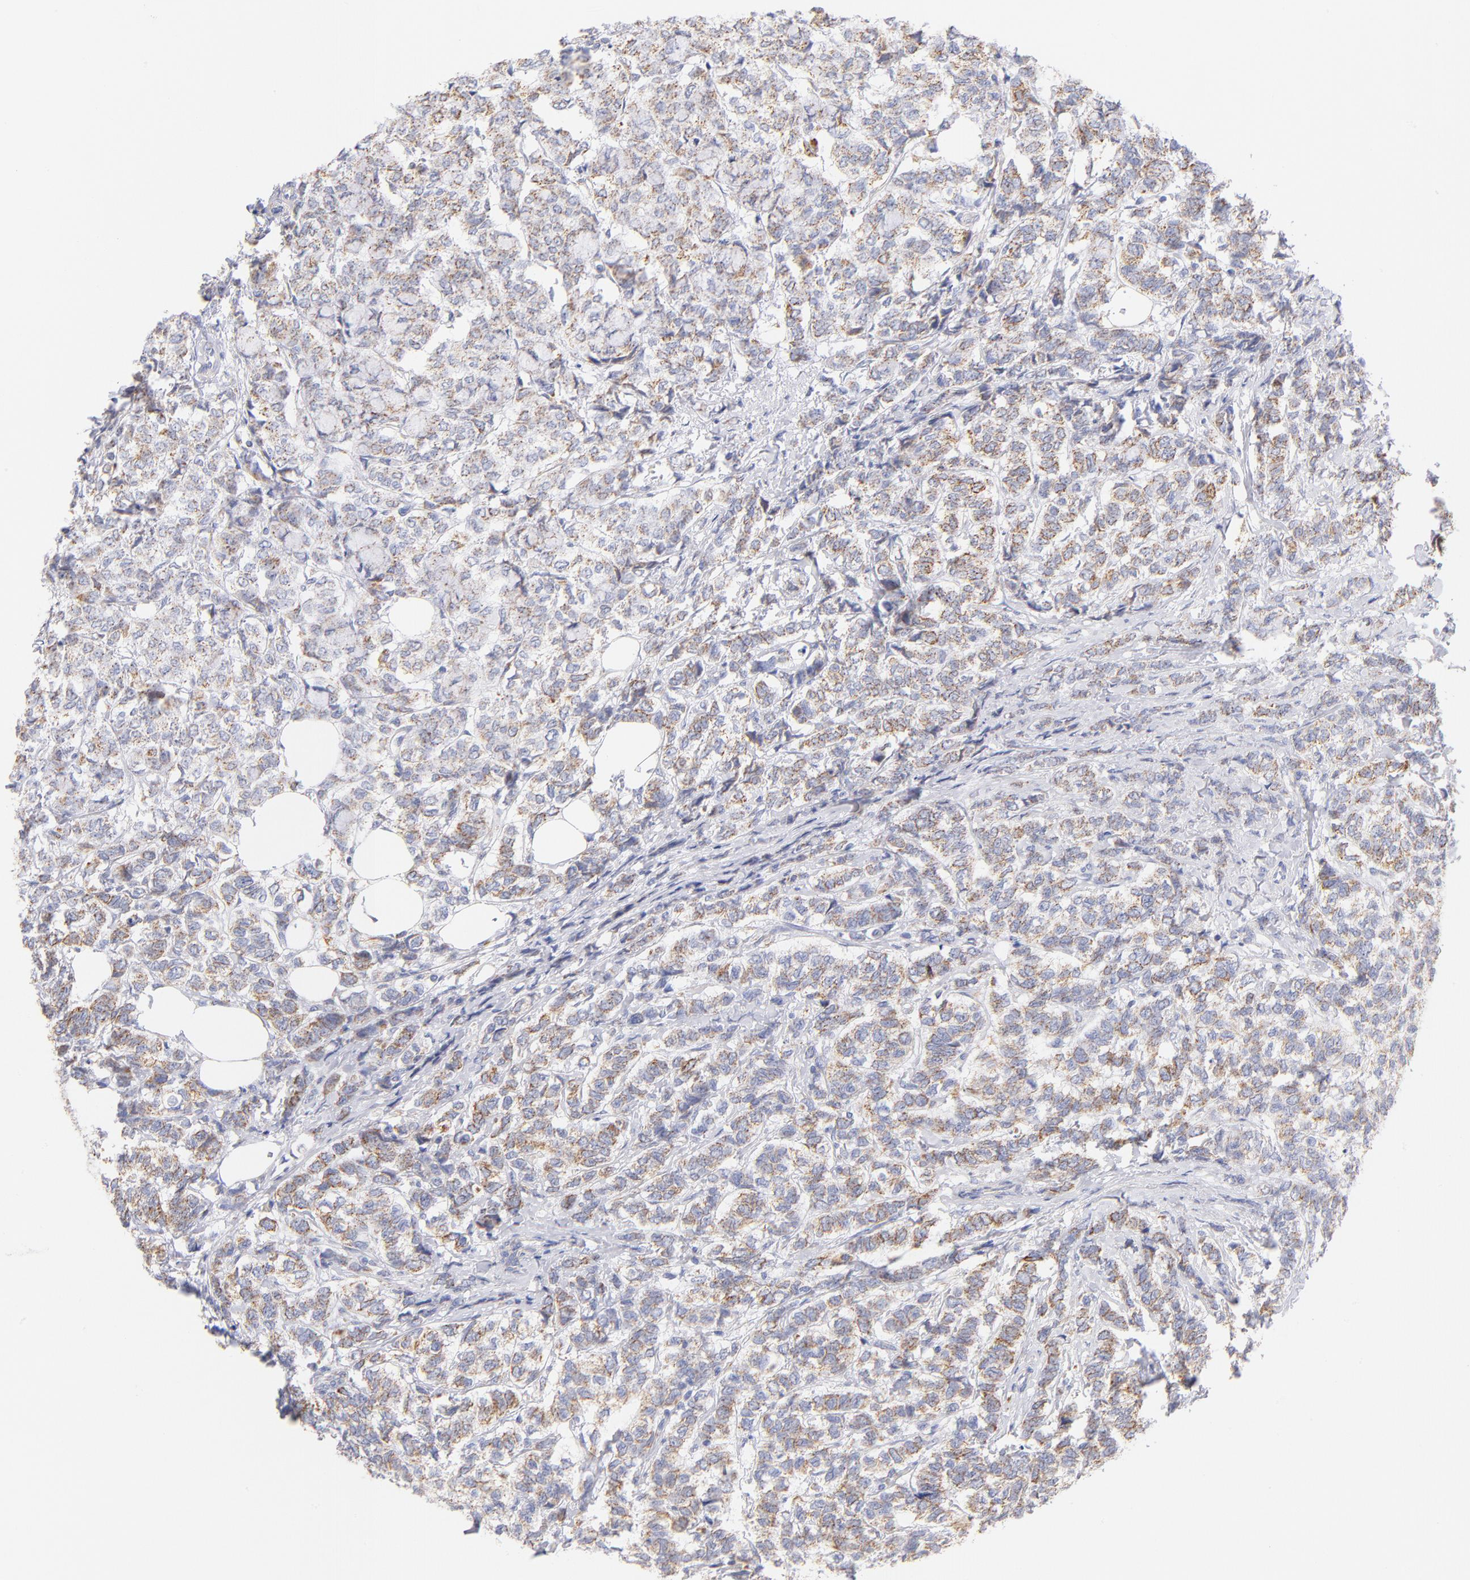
{"staining": {"intensity": "weak", "quantity": ">75%", "location": "cytoplasmic/membranous"}, "tissue": "breast cancer", "cell_type": "Tumor cells", "image_type": "cancer", "snomed": [{"axis": "morphology", "description": "Lobular carcinoma"}, {"axis": "topography", "description": "Breast"}], "caption": "Brown immunohistochemical staining in human lobular carcinoma (breast) shows weak cytoplasmic/membranous staining in approximately >75% of tumor cells.", "gene": "AIFM1", "patient": {"sex": "female", "age": 60}}